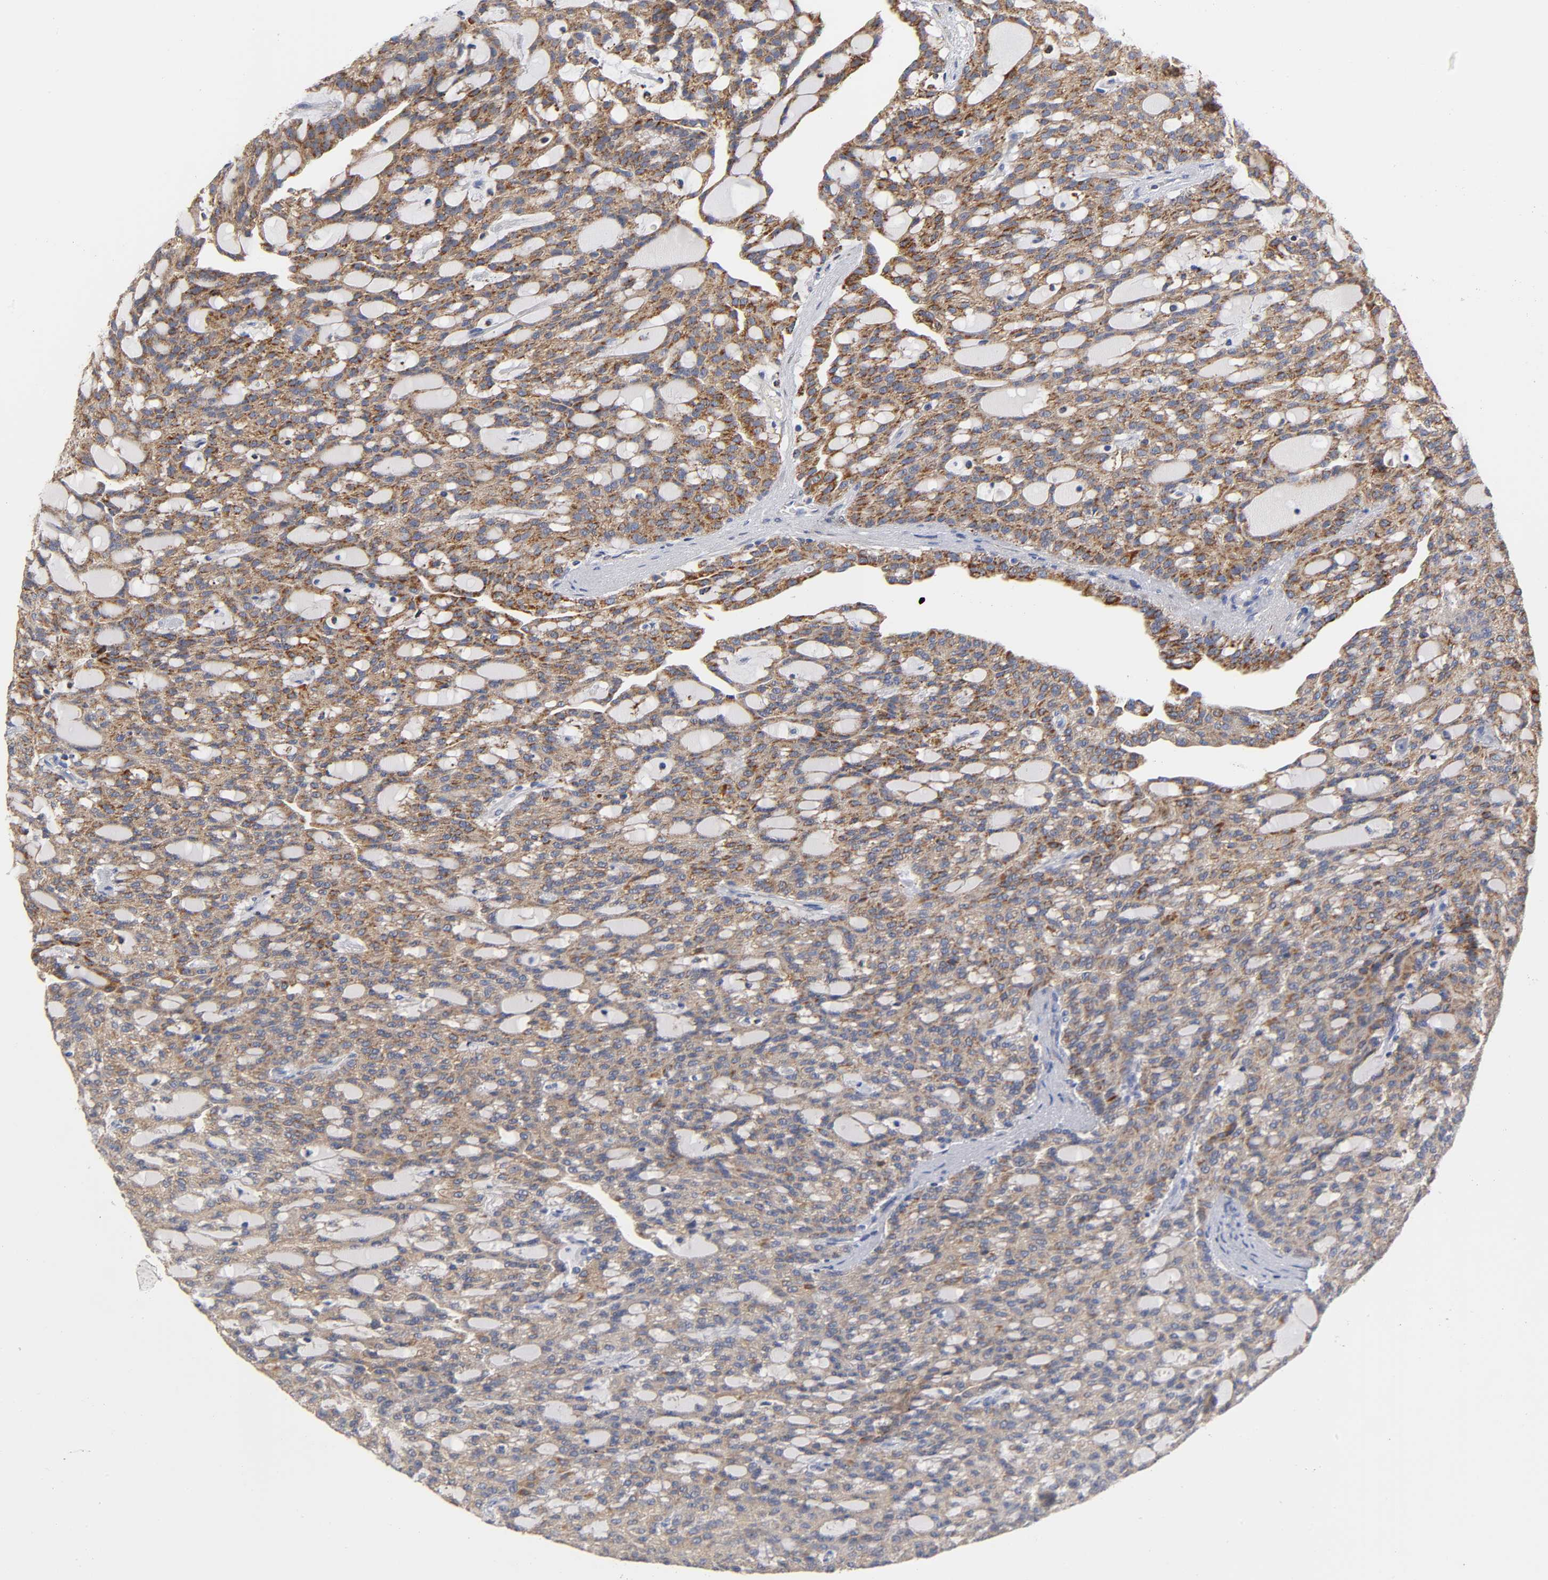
{"staining": {"intensity": "moderate", "quantity": ">75%", "location": "cytoplasmic/membranous"}, "tissue": "renal cancer", "cell_type": "Tumor cells", "image_type": "cancer", "snomed": [{"axis": "morphology", "description": "Adenocarcinoma, NOS"}, {"axis": "topography", "description": "Kidney"}], "caption": "This micrograph demonstrates IHC staining of human adenocarcinoma (renal), with medium moderate cytoplasmic/membranous expression in about >75% of tumor cells.", "gene": "ISG15", "patient": {"sex": "male", "age": 63}}